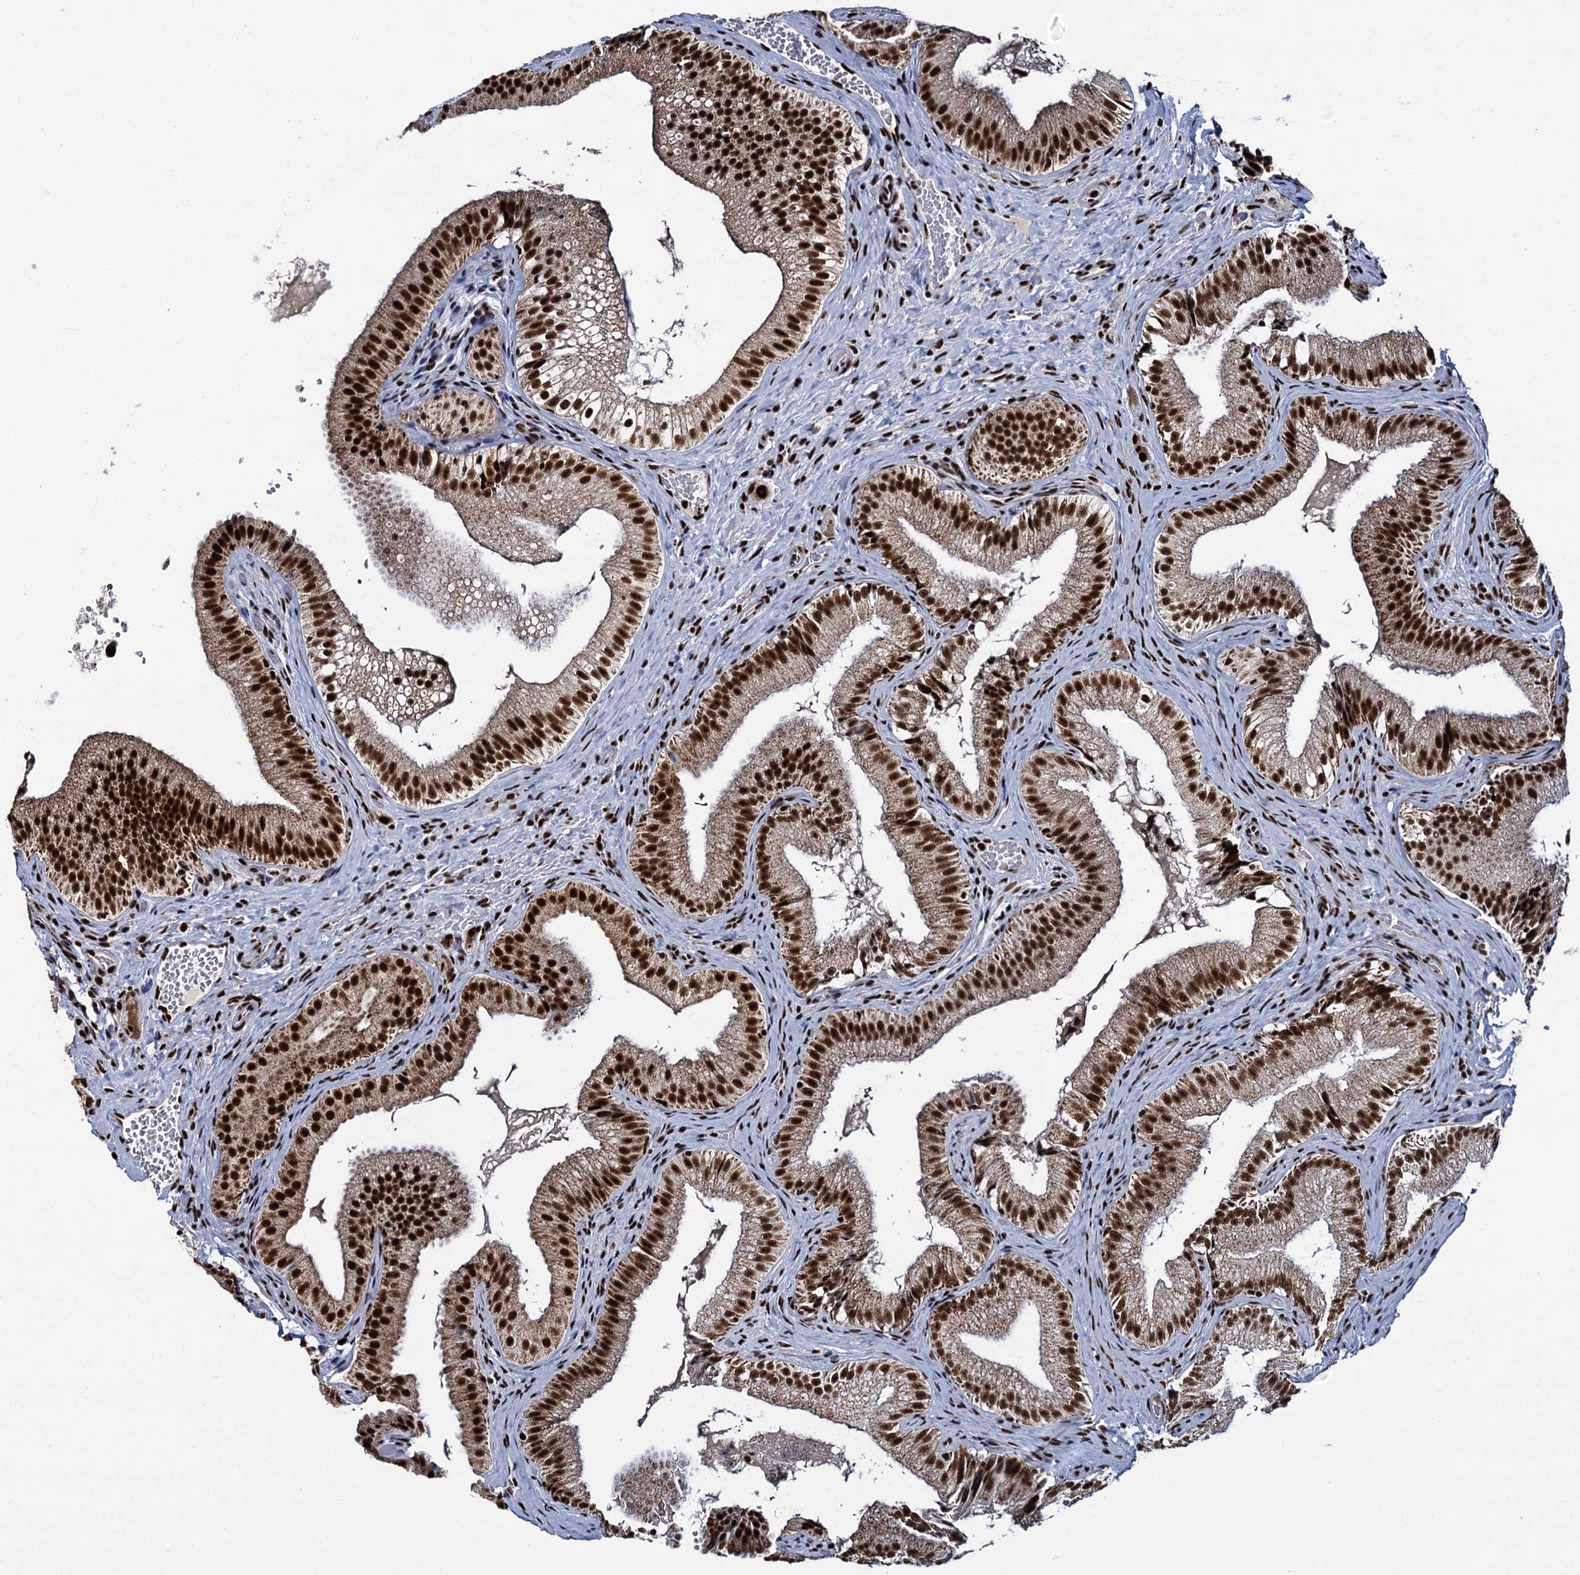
{"staining": {"intensity": "strong", "quantity": ">75%", "location": "cytoplasmic/membranous,nuclear"}, "tissue": "gallbladder", "cell_type": "Glandular cells", "image_type": "normal", "snomed": [{"axis": "morphology", "description": "Normal tissue, NOS"}, {"axis": "topography", "description": "Gallbladder"}], "caption": "Glandular cells reveal high levels of strong cytoplasmic/membranous,nuclear staining in approximately >75% of cells in benign human gallbladder. (IHC, brightfield microscopy, high magnification).", "gene": "RPUSD4", "patient": {"sex": "female", "age": 30}}